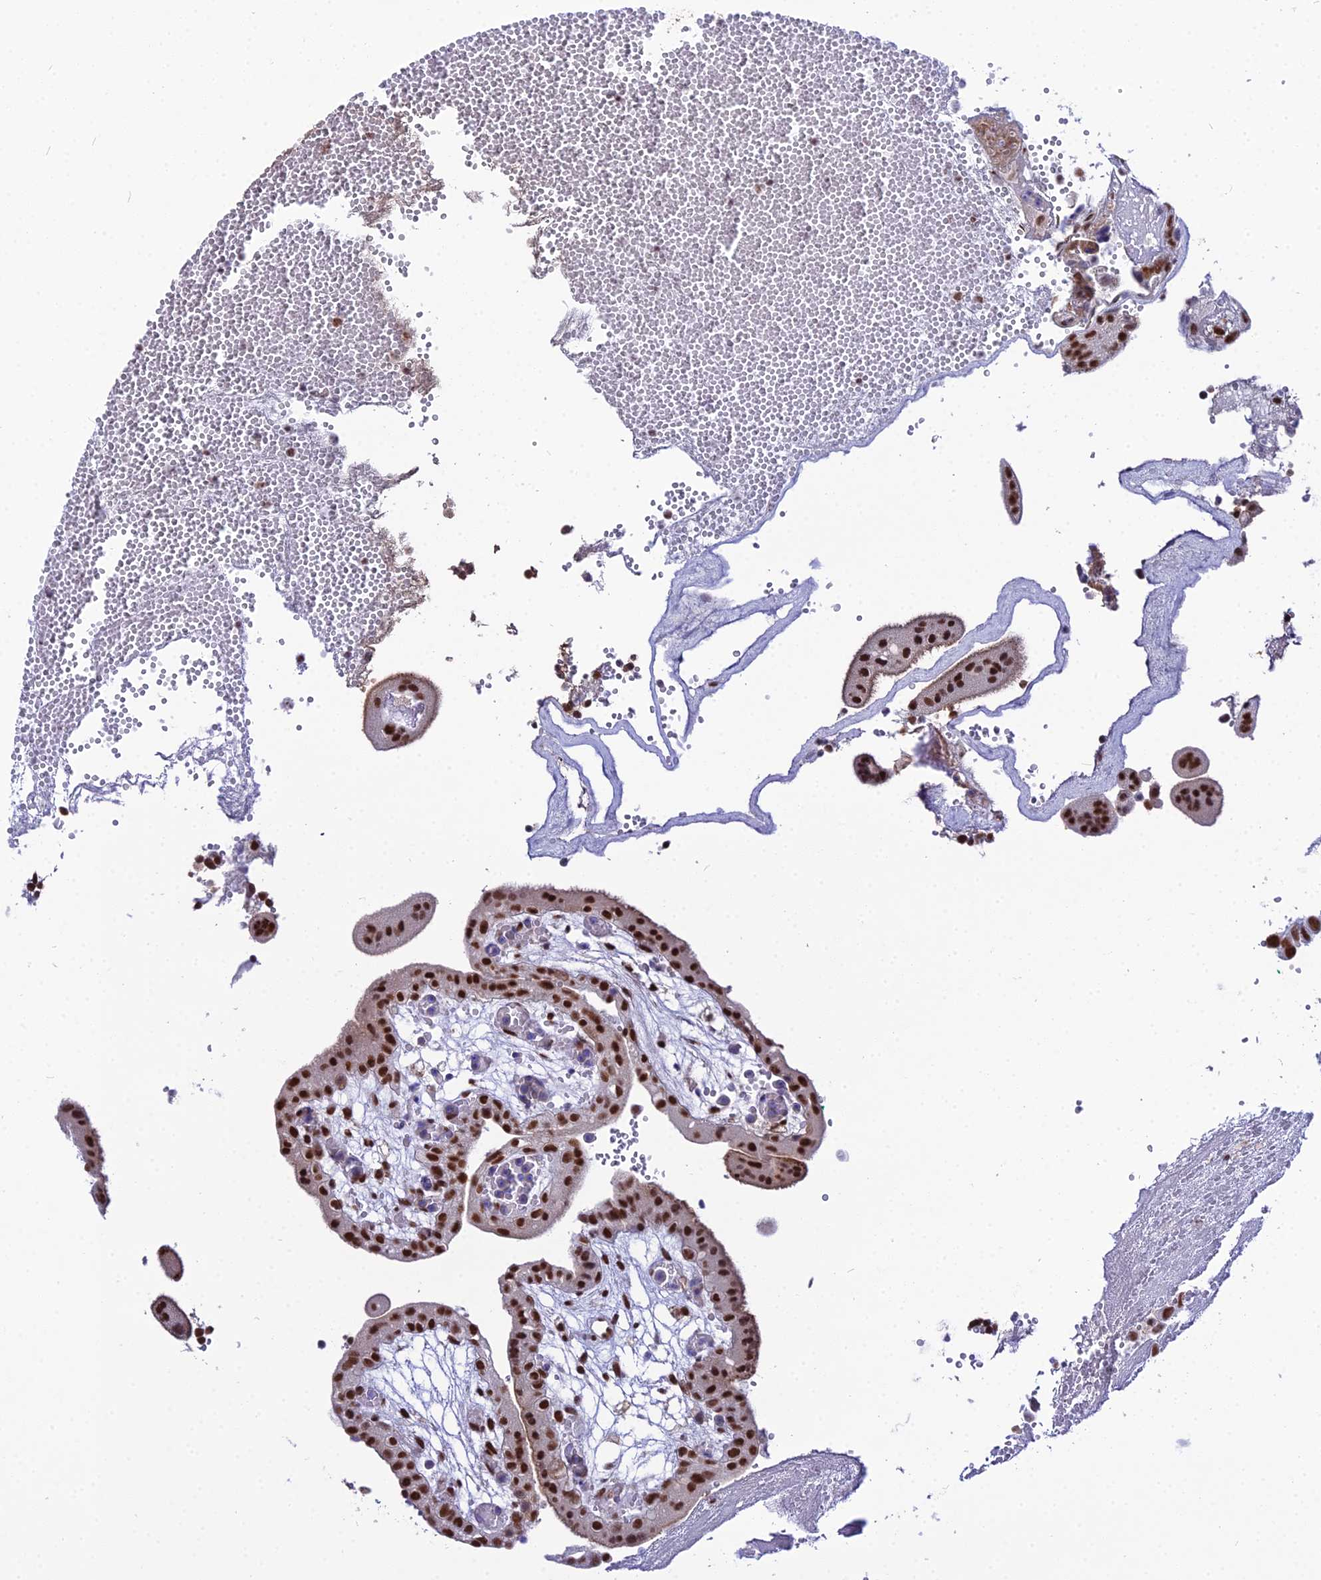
{"staining": {"intensity": "strong", "quantity": ">75%", "location": "nuclear"}, "tissue": "placenta", "cell_type": "Trophoblastic cells", "image_type": "normal", "snomed": [{"axis": "morphology", "description": "Normal tissue, NOS"}, {"axis": "topography", "description": "Placenta"}], "caption": "Approximately >75% of trophoblastic cells in unremarkable human placenta display strong nuclear protein staining as visualized by brown immunohistochemical staining.", "gene": "RBM12", "patient": {"sex": "female", "age": 18}}